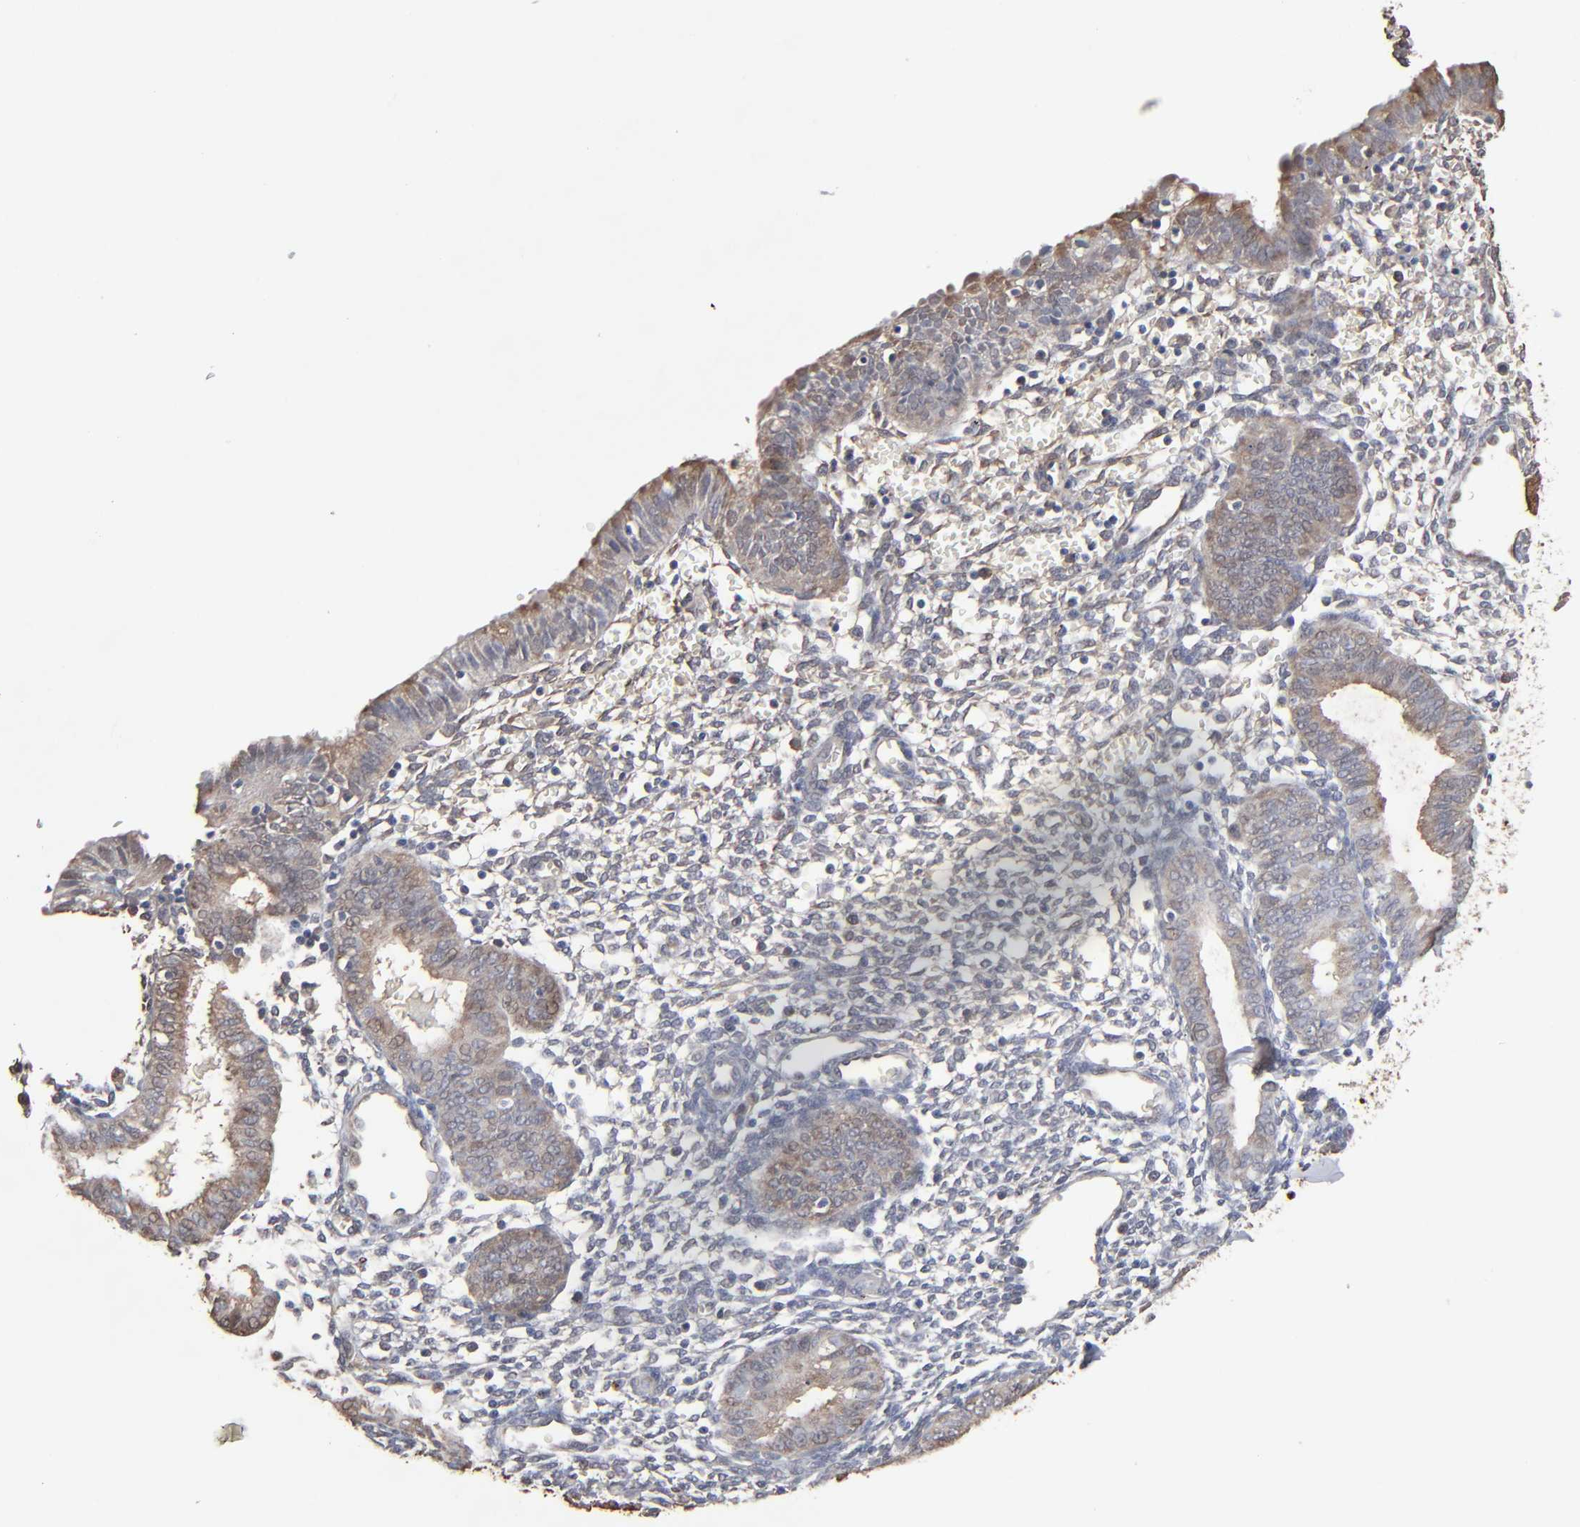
{"staining": {"intensity": "weak", "quantity": "25%-75%", "location": "cytoplasmic/membranous"}, "tissue": "endometrium", "cell_type": "Cells in endometrial stroma", "image_type": "normal", "snomed": [{"axis": "morphology", "description": "Normal tissue, NOS"}, {"axis": "topography", "description": "Endometrium"}], "caption": "This photomicrograph displays IHC staining of normal human endometrium, with low weak cytoplasmic/membranous expression in approximately 25%-75% of cells in endometrial stroma.", "gene": "NME1", "patient": {"sex": "female", "age": 61}}